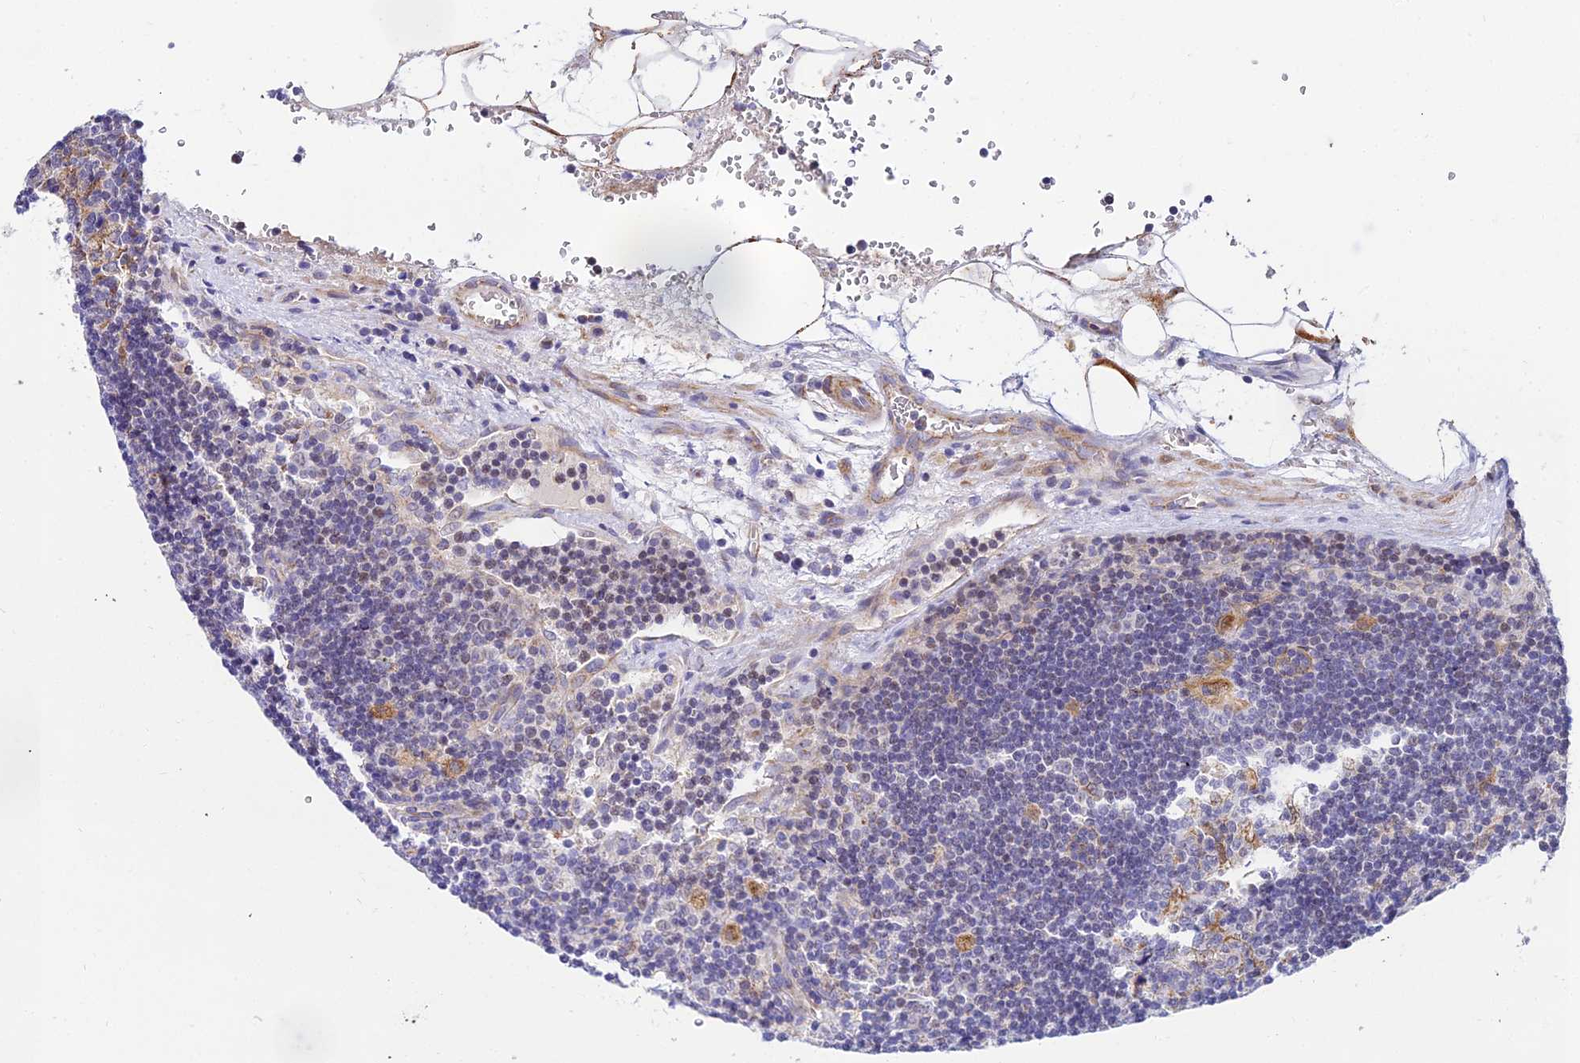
{"staining": {"intensity": "negative", "quantity": "none", "location": "none"}, "tissue": "lymph node", "cell_type": "Non-germinal center cells", "image_type": "normal", "snomed": [{"axis": "morphology", "description": "Normal tissue, NOS"}, {"axis": "topography", "description": "Lymph node"}], "caption": "An IHC image of unremarkable lymph node is shown. There is no staining in non-germinal center cells of lymph node.", "gene": "ACOT1", "patient": {"sex": "male", "age": 58}}